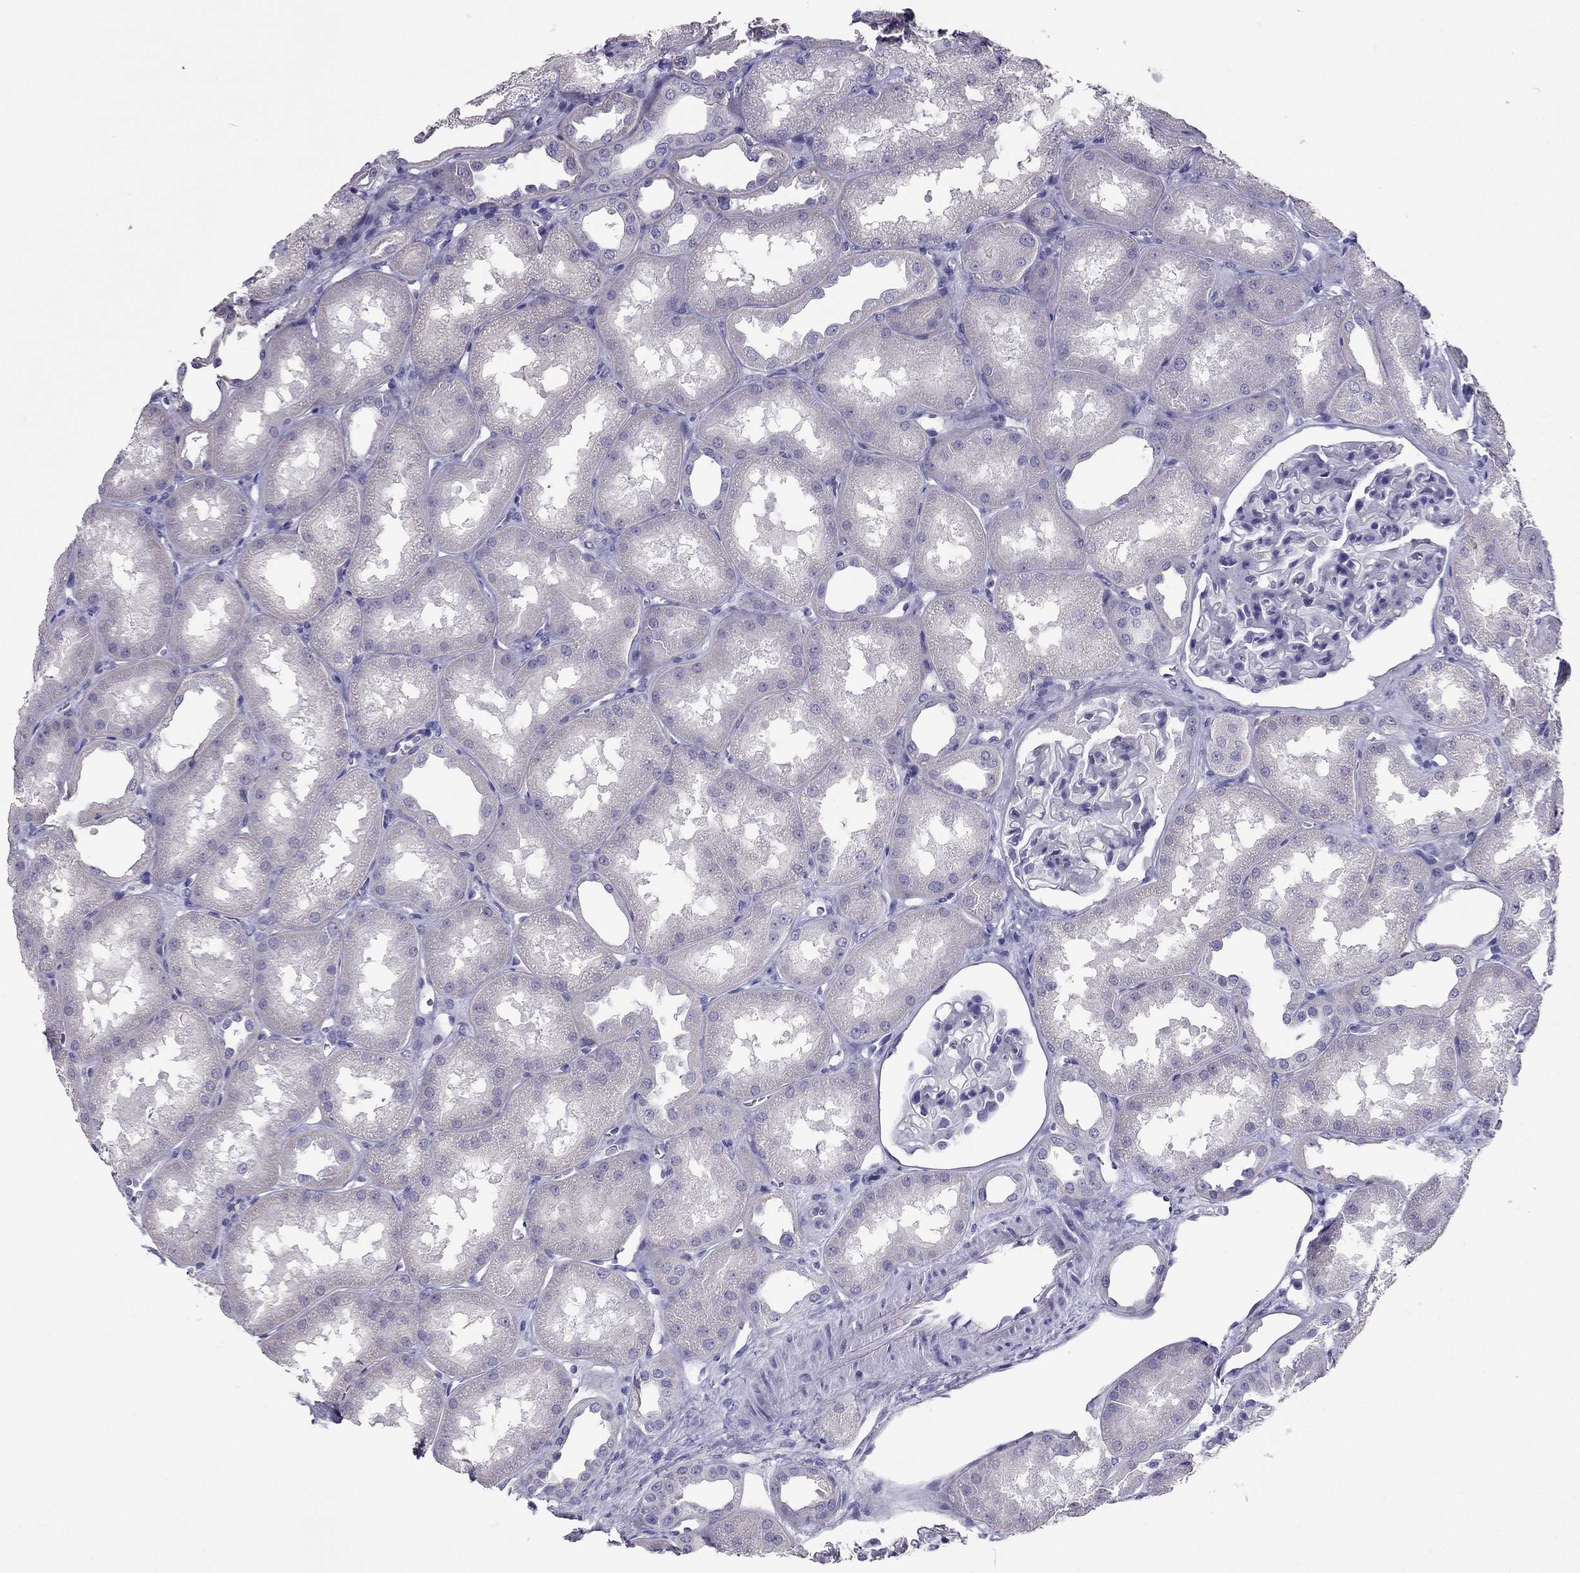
{"staining": {"intensity": "negative", "quantity": "none", "location": "none"}, "tissue": "kidney", "cell_type": "Cells in glomeruli", "image_type": "normal", "snomed": [{"axis": "morphology", "description": "Normal tissue, NOS"}, {"axis": "topography", "description": "Kidney"}], "caption": "DAB immunohistochemical staining of benign kidney reveals no significant staining in cells in glomeruli.", "gene": "PDE6A", "patient": {"sex": "male", "age": 61}}